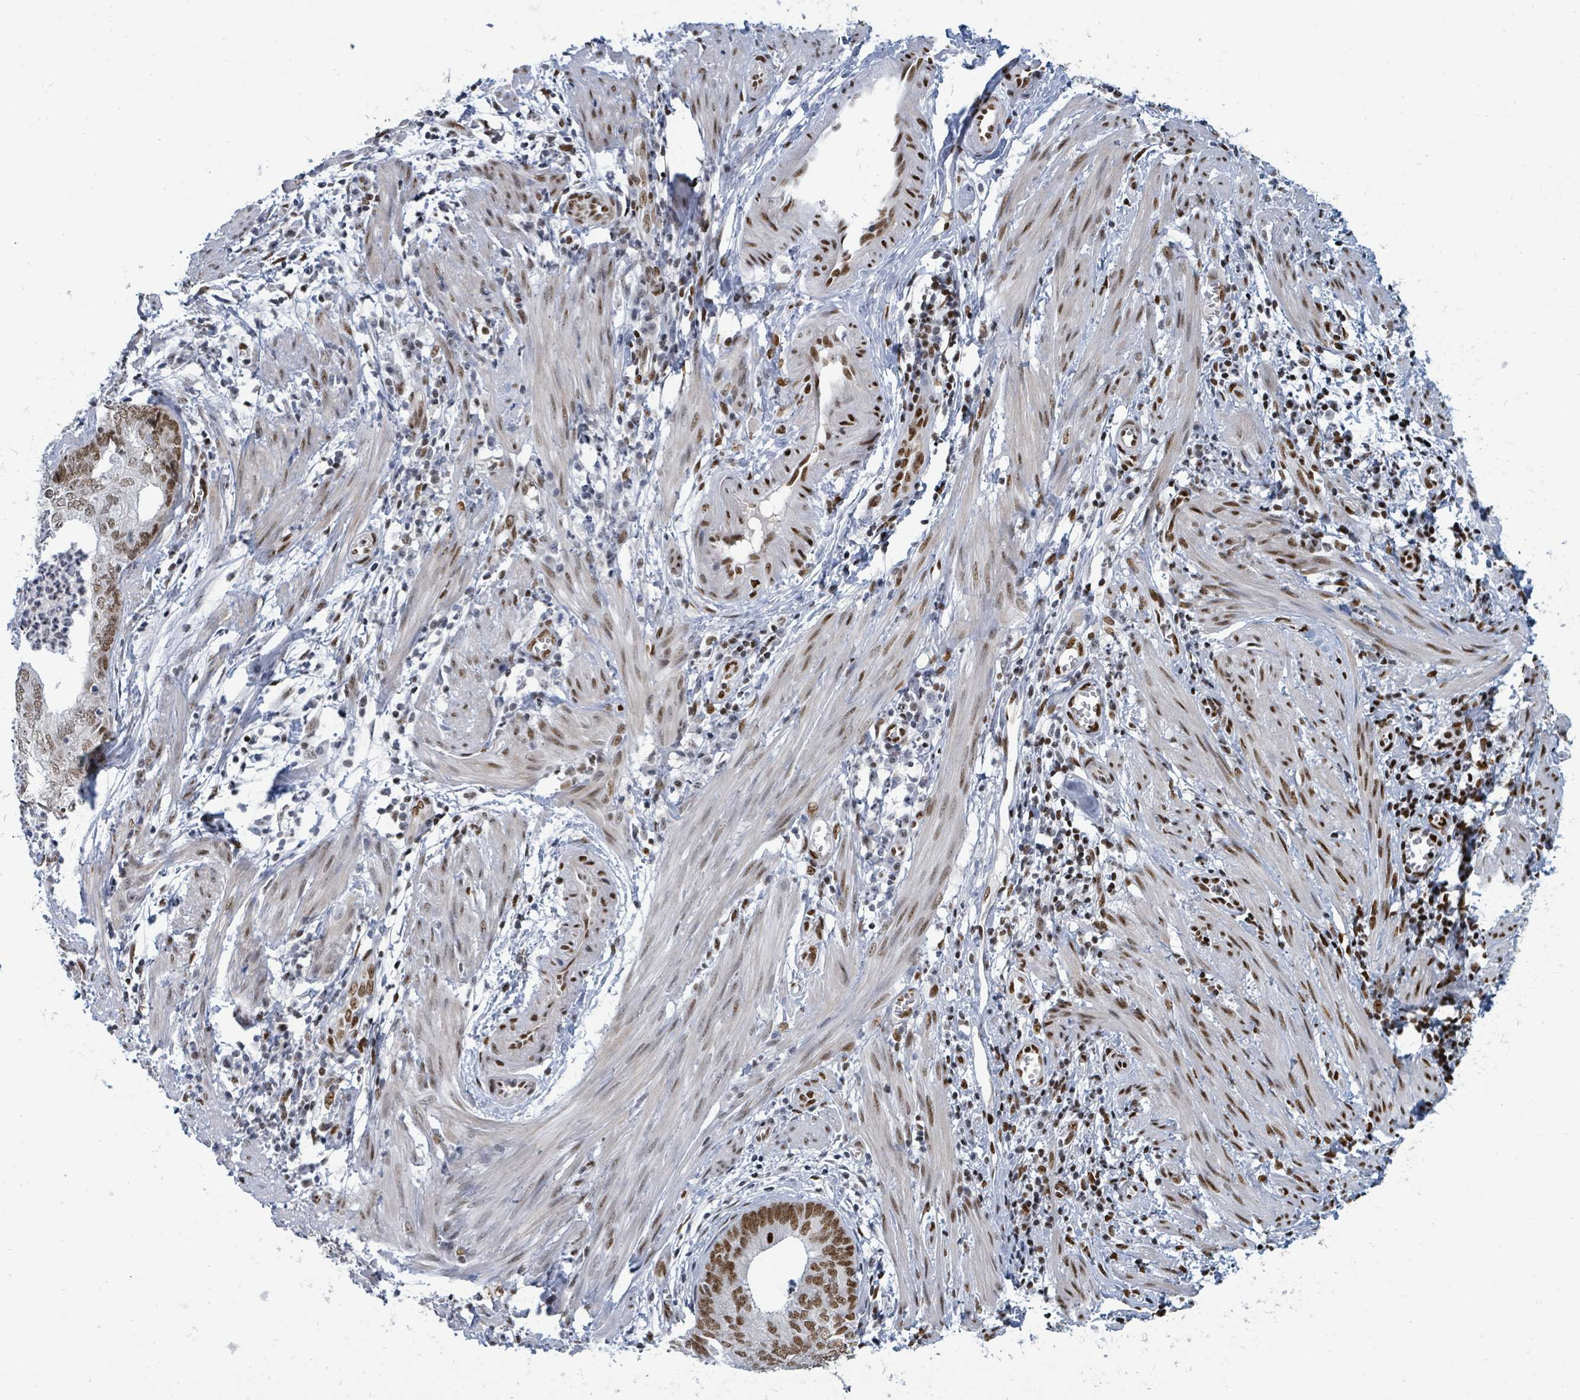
{"staining": {"intensity": "moderate", "quantity": ">75%", "location": "nuclear"}, "tissue": "endometrial cancer", "cell_type": "Tumor cells", "image_type": "cancer", "snomed": [{"axis": "morphology", "description": "Adenocarcinoma, NOS"}, {"axis": "topography", "description": "Endometrium"}], "caption": "Immunohistochemical staining of endometrial cancer exhibits medium levels of moderate nuclear staining in approximately >75% of tumor cells.", "gene": "SUMO4", "patient": {"sex": "female", "age": 68}}